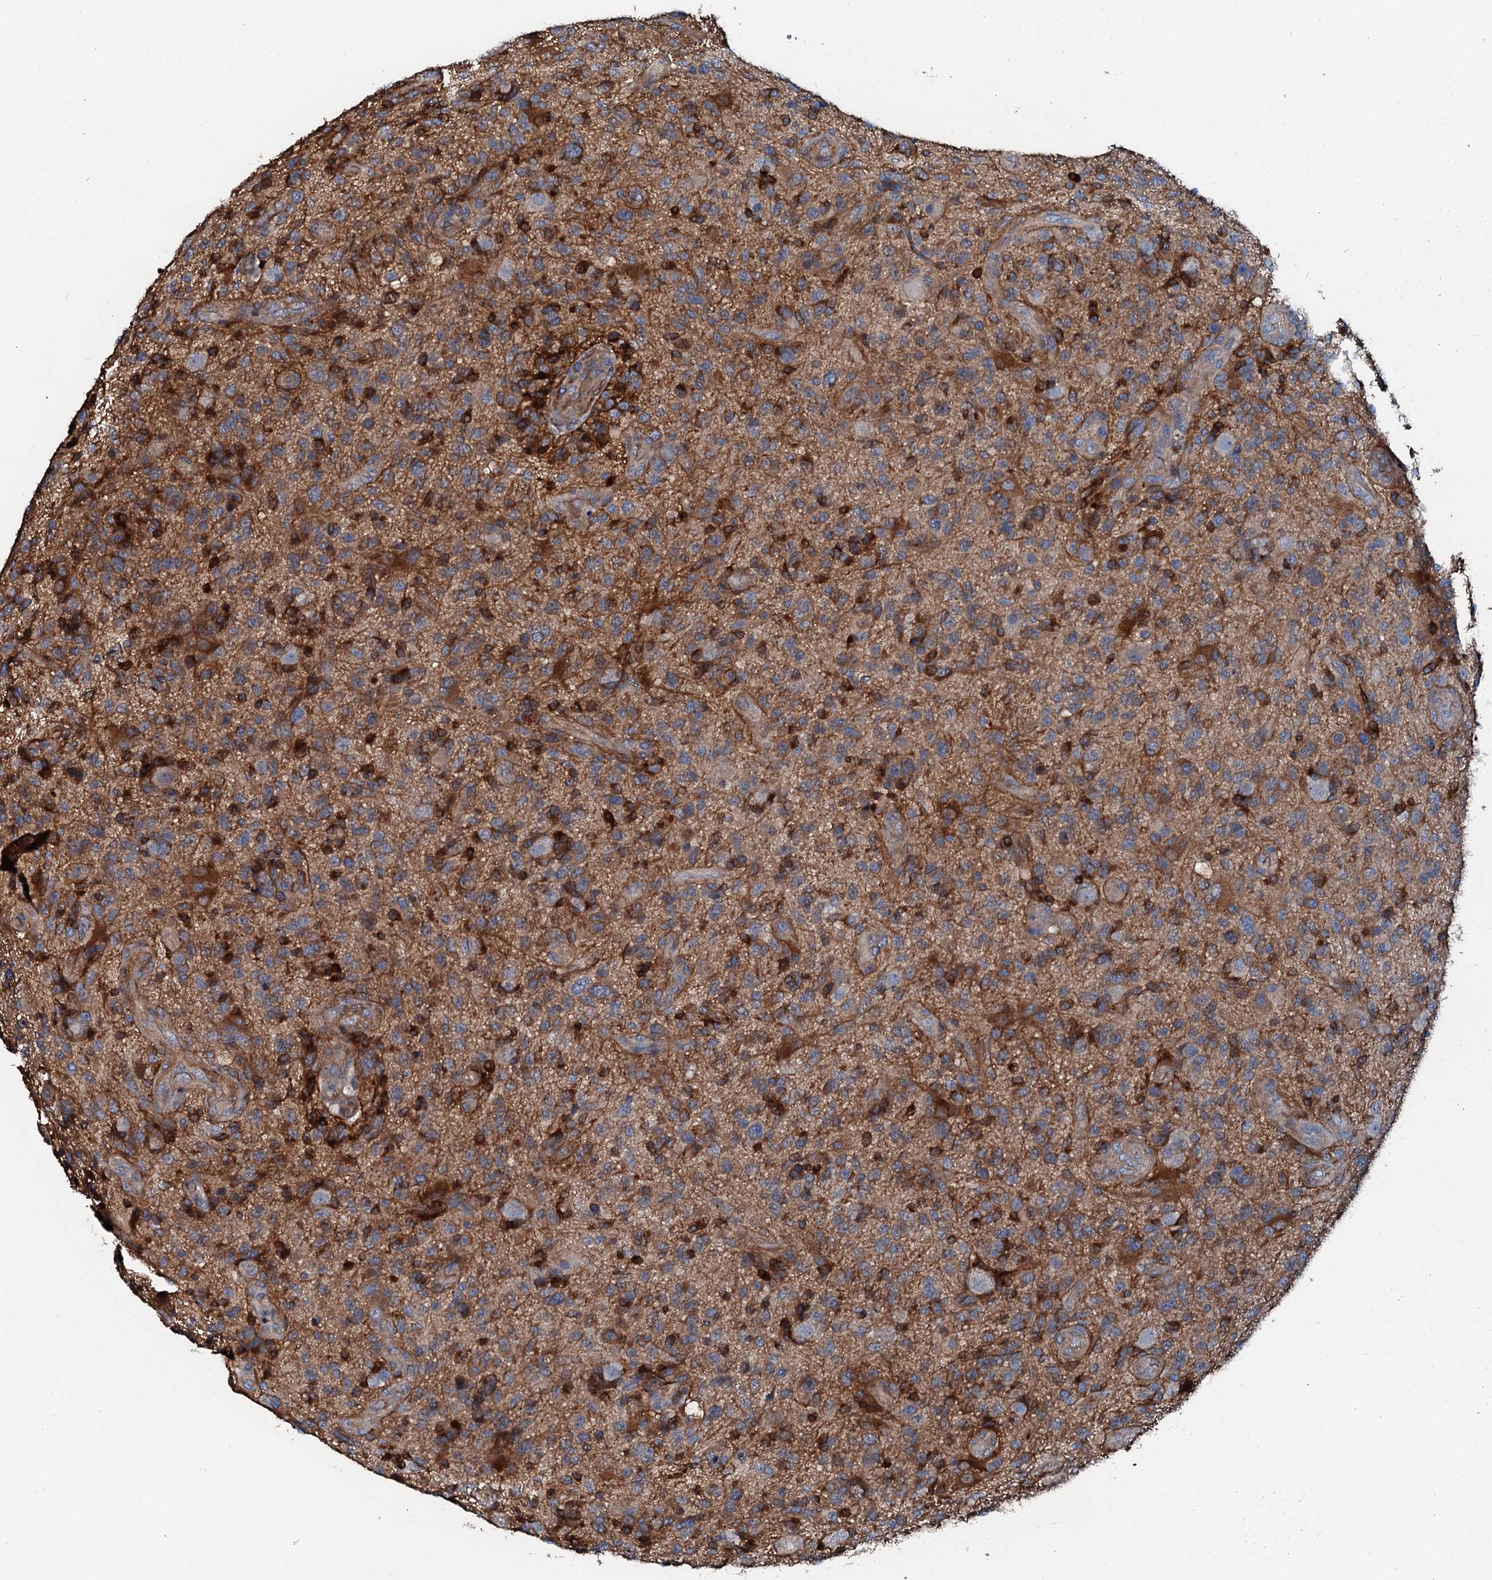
{"staining": {"intensity": "strong", "quantity": "25%-75%", "location": "cytoplasmic/membranous"}, "tissue": "glioma", "cell_type": "Tumor cells", "image_type": "cancer", "snomed": [{"axis": "morphology", "description": "Glioma, malignant, High grade"}, {"axis": "topography", "description": "Brain"}], "caption": "The image shows immunohistochemical staining of glioma. There is strong cytoplasmic/membranous positivity is appreciated in about 25%-75% of tumor cells. Nuclei are stained in blue.", "gene": "GFOD2", "patient": {"sex": "male", "age": 47}}